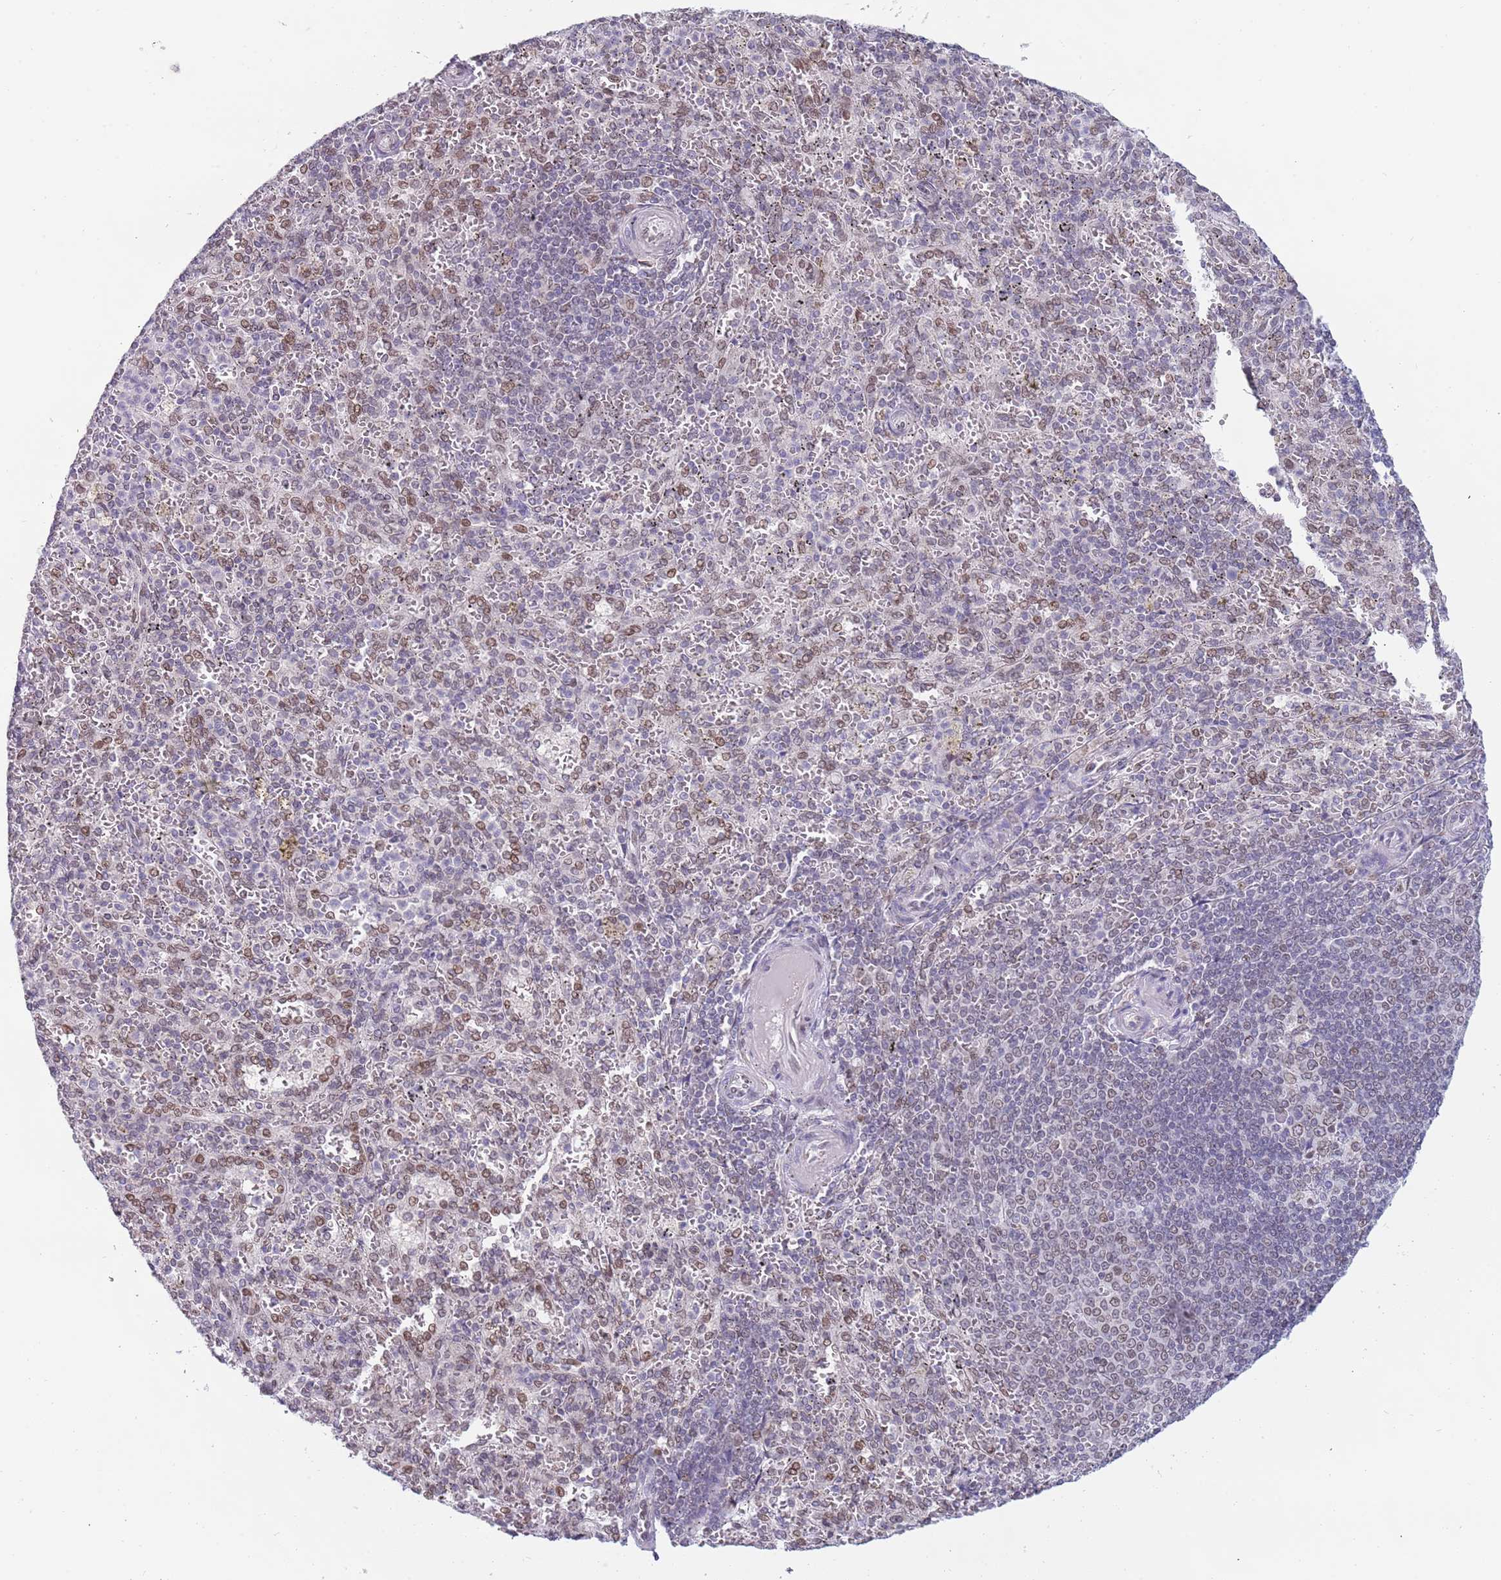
{"staining": {"intensity": "weak", "quantity": "<25%", "location": "nuclear"}, "tissue": "spleen", "cell_type": "Cells in red pulp", "image_type": "normal", "snomed": [{"axis": "morphology", "description": "Normal tissue, NOS"}, {"axis": "topography", "description": "Spleen"}], "caption": "IHC of benign spleen shows no staining in cells in red pulp. (DAB (3,3'-diaminobenzidine) immunohistochemistry (IHC), high magnification).", "gene": "KLHDC2", "patient": {"sex": "female", "age": 21}}